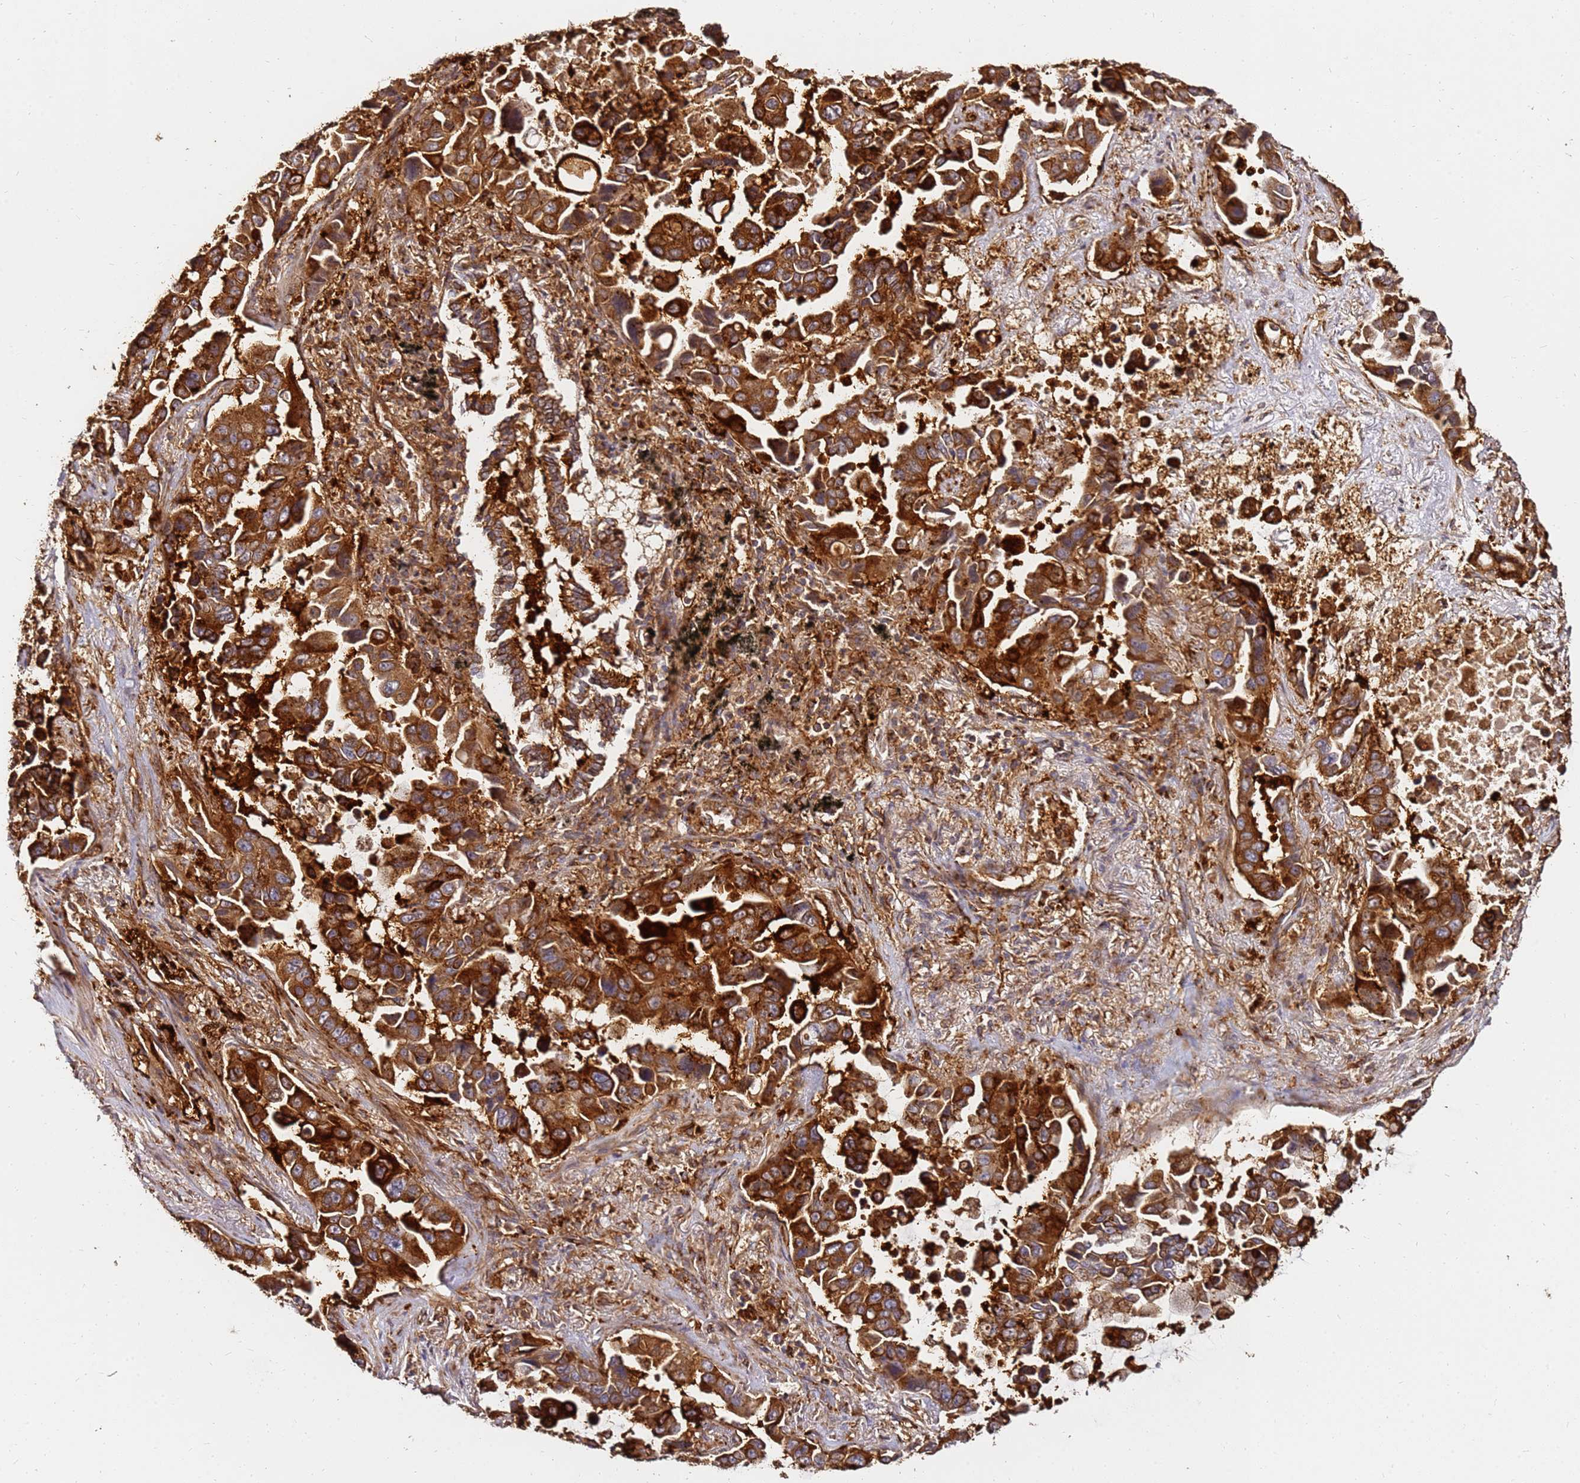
{"staining": {"intensity": "strong", "quantity": ">75%", "location": "cytoplasmic/membranous"}, "tissue": "lung cancer", "cell_type": "Tumor cells", "image_type": "cancer", "snomed": [{"axis": "morphology", "description": "Adenocarcinoma, NOS"}, {"axis": "topography", "description": "Lung"}], "caption": "Protein positivity by immunohistochemistry (IHC) reveals strong cytoplasmic/membranous expression in approximately >75% of tumor cells in lung cancer (adenocarcinoma).", "gene": "DVL3", "patient": {"sex": "male", "age": 64}}